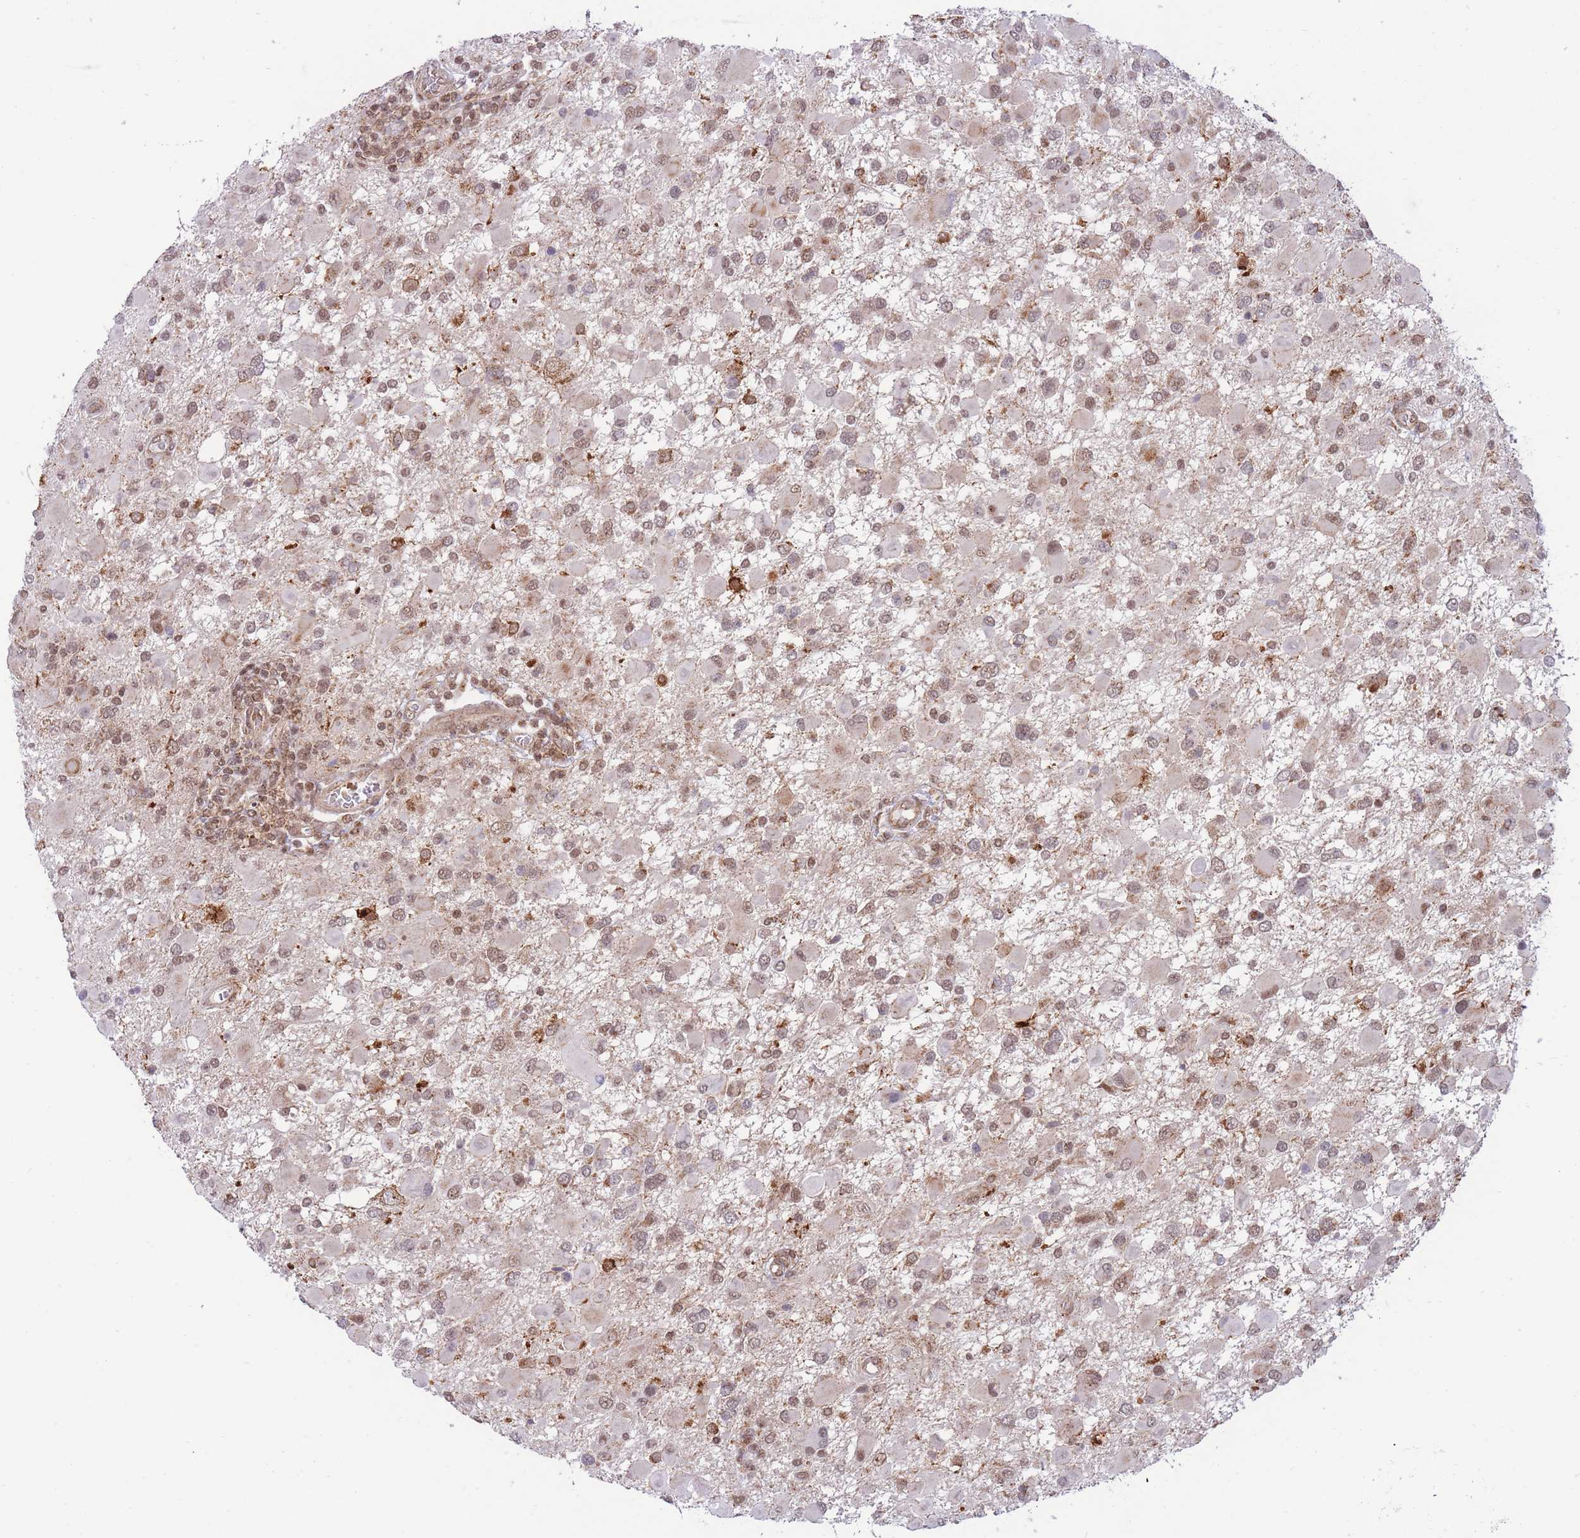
{"staining": {"intensity": "weak", "quantity": ">75%", "location": "nuclear"}, "tissue": "glioma", "cell_type": "Tumor cells", "image_type": "cancer", "snomed": [{"axis": "morphology", "description": "Glioma, malignant, High grade"}, {"axis": "topography", "description": "Brain"}], "caption": "A low amount of weak nuclear staining is identified in about >75% of tumor cells in glioma tissue.", "gene": "BOD1L1", "patient": {"sex": "male", "age": 53}}